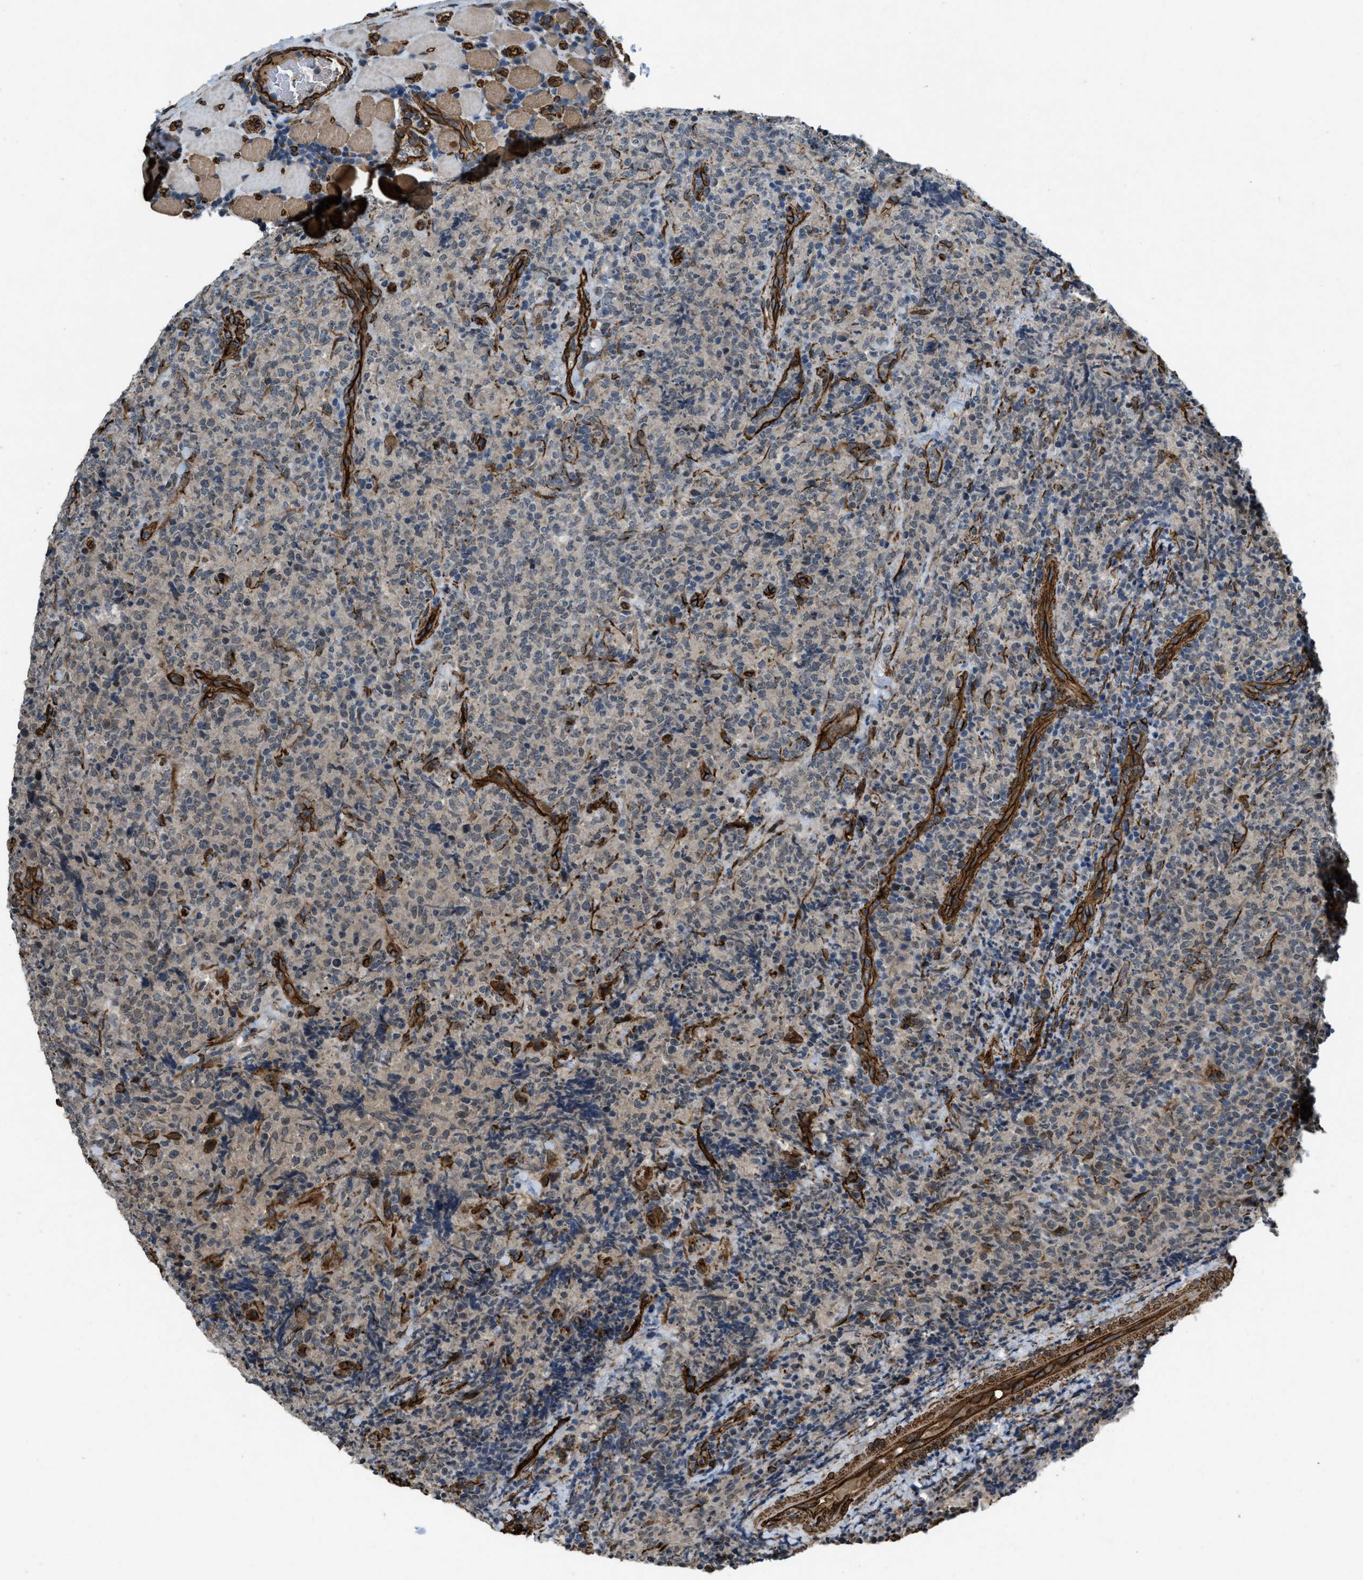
{"staining": {"intensity": "negative", "quantity": "none", "location": "none"}, "tissue": "lymphoma", "cell_type": "Tumor cells", "image_type": "cancer", "snomed": [{"axis": "morphology", "description": "Malignant lymphoma, non-Hodgkin's type, High grade"}, {"axis": "topography", "description": "Tonsil"}], "caption": "A micrograph of human malignant lymphoma, non-Hodgkin's type (high-grade) is negative for staining in tumor cells. (DAB immunohistochemistry (IHC), high magnification).", "gene": "NMB", "patient": {"sex": "female", "age": 36}}